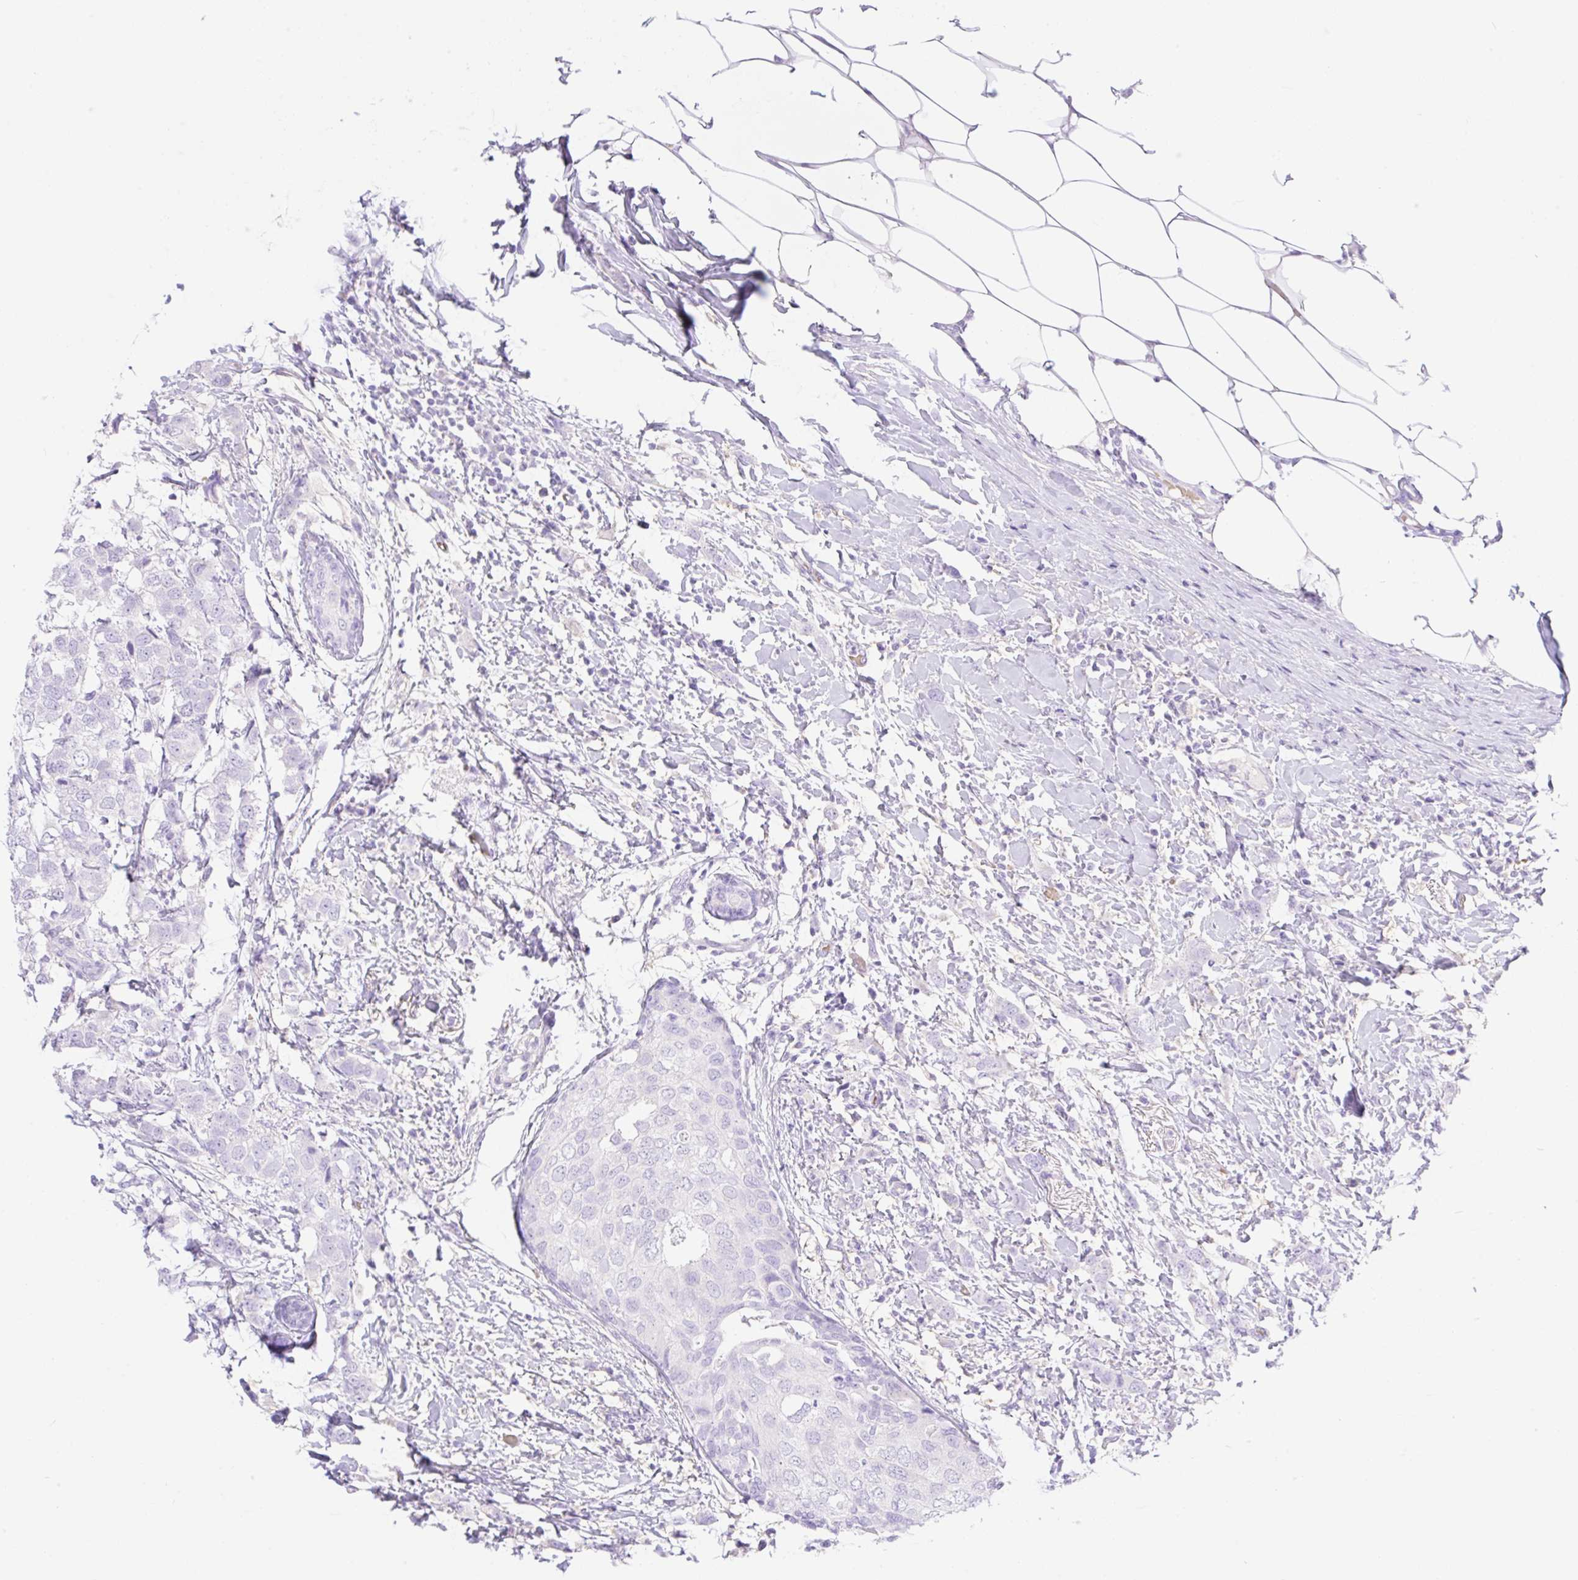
{"staining": {"intensity": "negative", "quantity": "none", "location": "none"}, "tissue": "breast cancer", "cell_type": "Tumor cells", "image_type": "cancer", "snomed": [{"axis": "morphology", "description": "Duct carcinoma"}, {"axis": "topography", "description": "Breast"}], "caption": "High power microscopy image of an immunohistochemistry image of breast invasive ductal carcinoma, revealing no significant expression in tumor cells. (Brightfield microscopy of DAB immunohistochemistry (IHC) at high magnification).", "gene": "CDX1", "patient": {"sex": "female", "age": 50}}